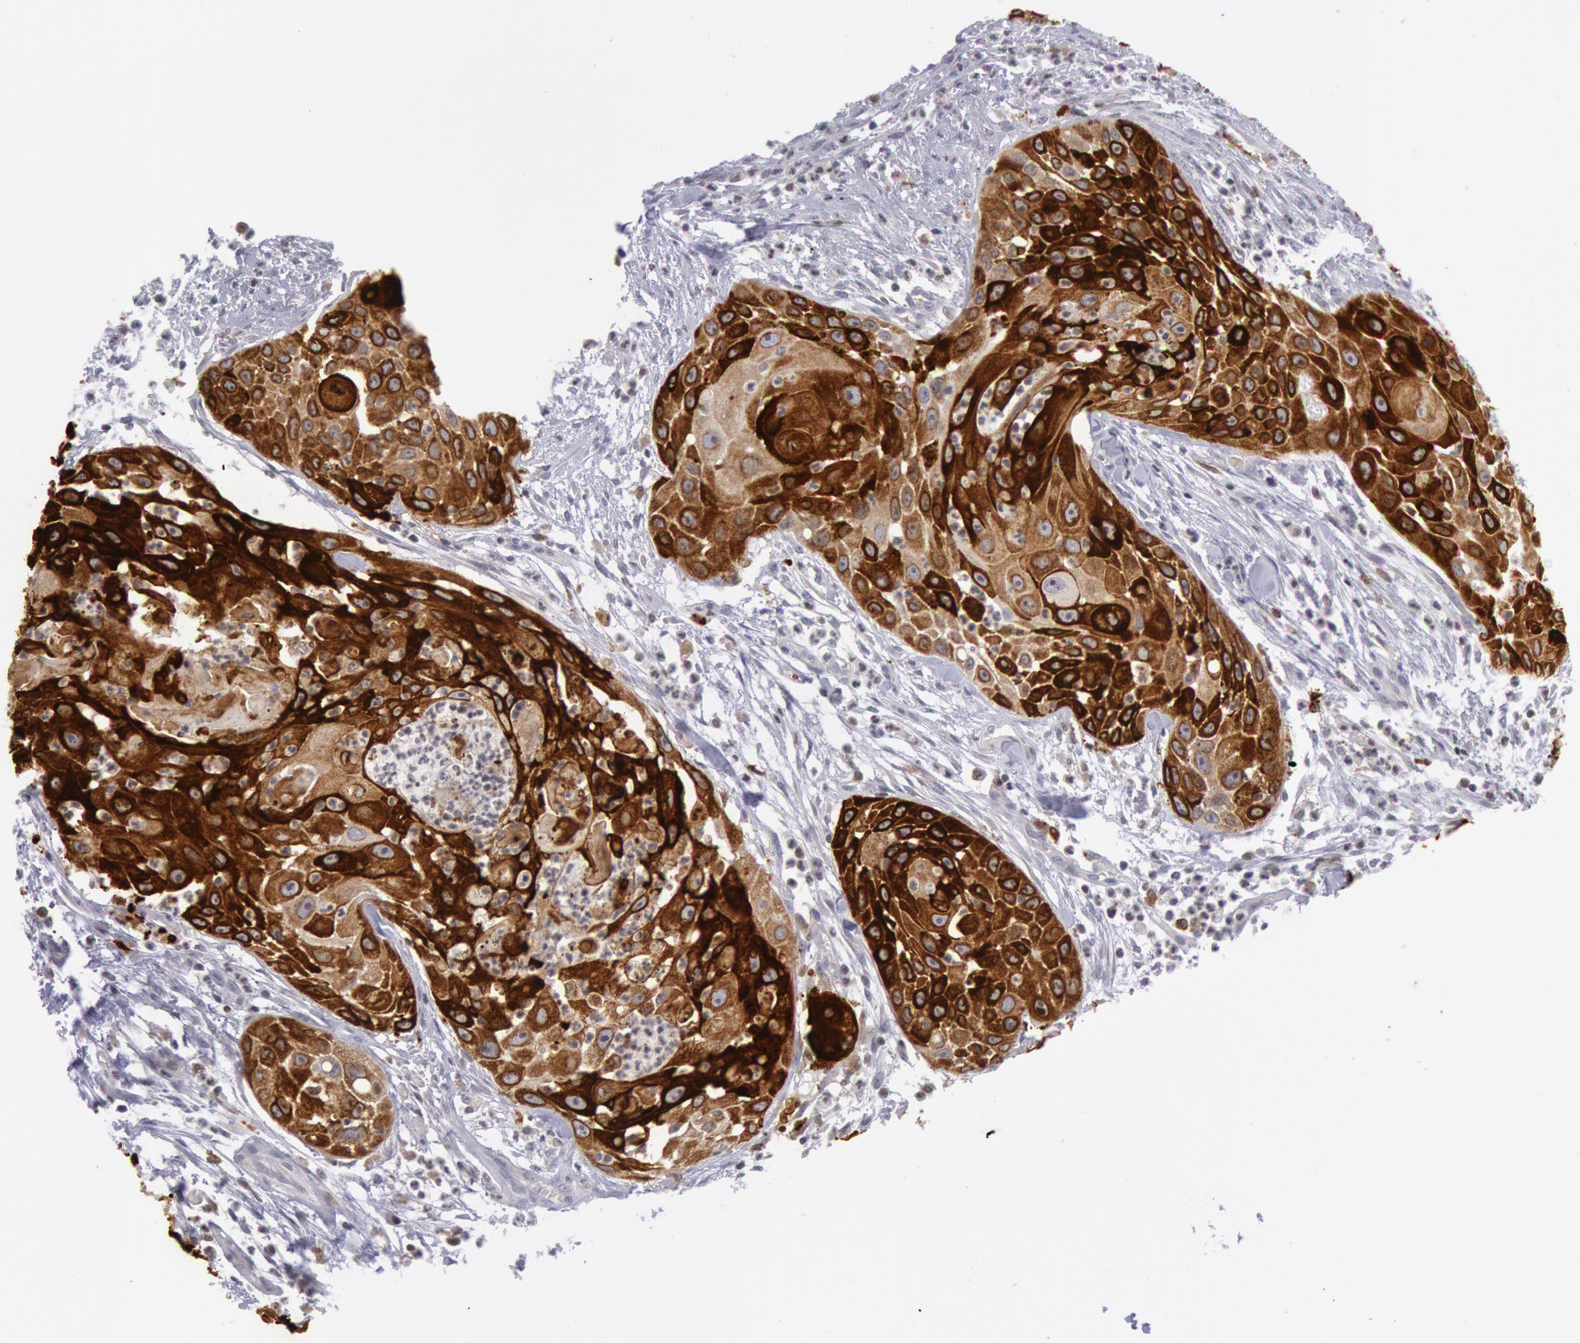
{"staining": {"intensity": "strong", "quantity": "25%-75%", "location": "cytoplasmic/membranous"}, "tissue": "head and neck cancer", "cell_type": "Tumor cells", "image_type": "cancer", "snomed": [{"axis": "morphology", "description": "Squamous cell carcinoma, NOS"}, {"axis": "topography", "description": "Head-Neck"}], "caption": "Head and neck cancer stained with a protein marker shows strong staining in tumor cells.", "gene": "PTGS2", "patient": {"sex": "male", "age": 64}}